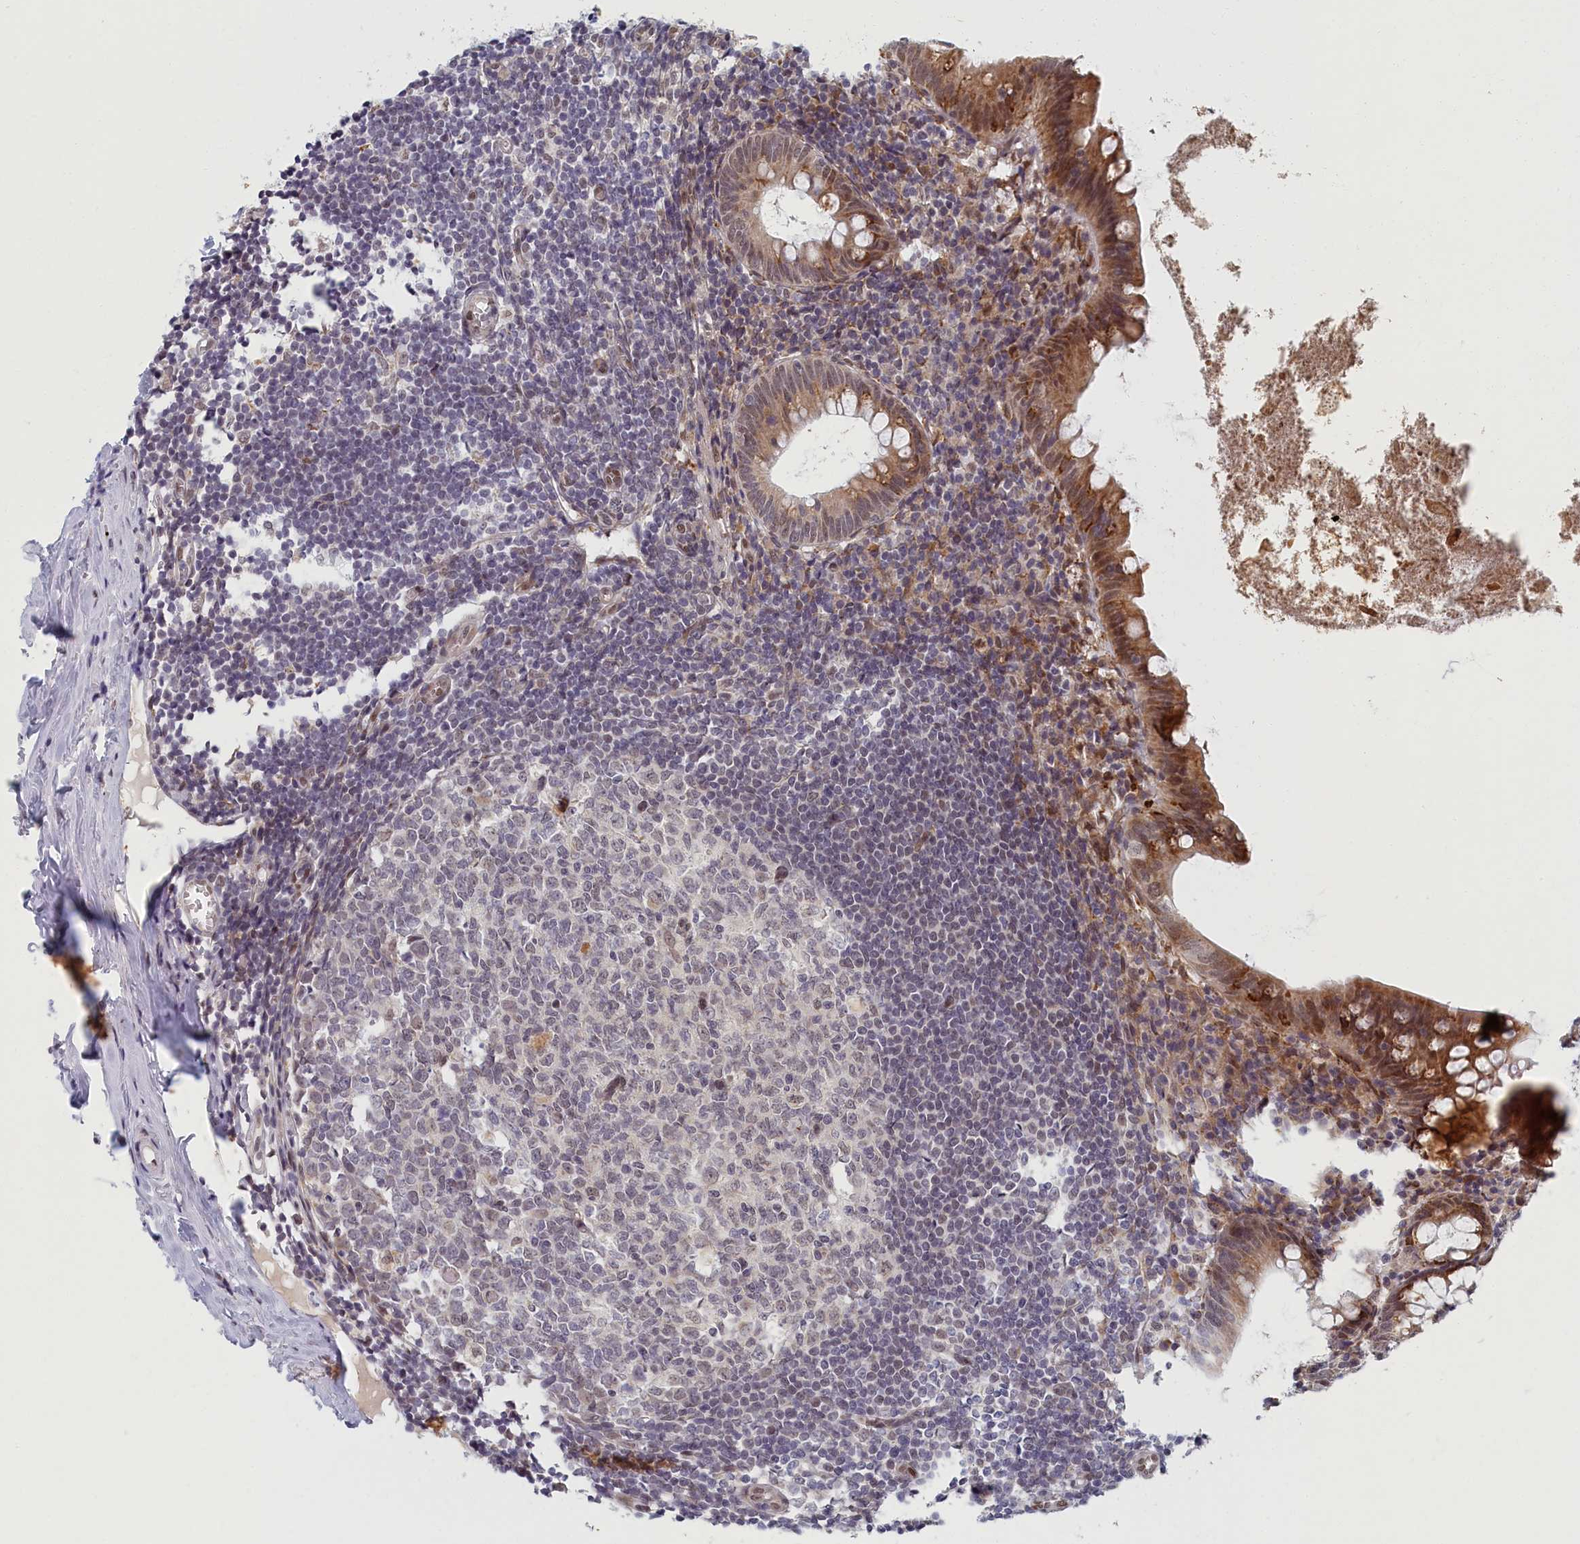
{"staining": {"intensity": "moderate", "quantity": "25%-75%", "location": "cytoplasmic/membranous"}, "tissue": "appendix", "cell_type": "Glandular cells", "image_type": "normal", "snomed": [{"axis": "morphology", "description": "Normal tissue, NOS"}, {"axis": "topography", "description": "Appendix"}], "caption": "Protein expression analysis of benign human appendix reveals moderate cytoplasmic/membranous positivity in about 25%-75% of glandular cells. (Stains: DAB (3,3'-diaminobenzidine) in brown, nuclei in blue, Microscopy: brightfield microscopy at high magnification).", "gene": "DNAJC17", "patient": {"sex": "female", "age": 51}}